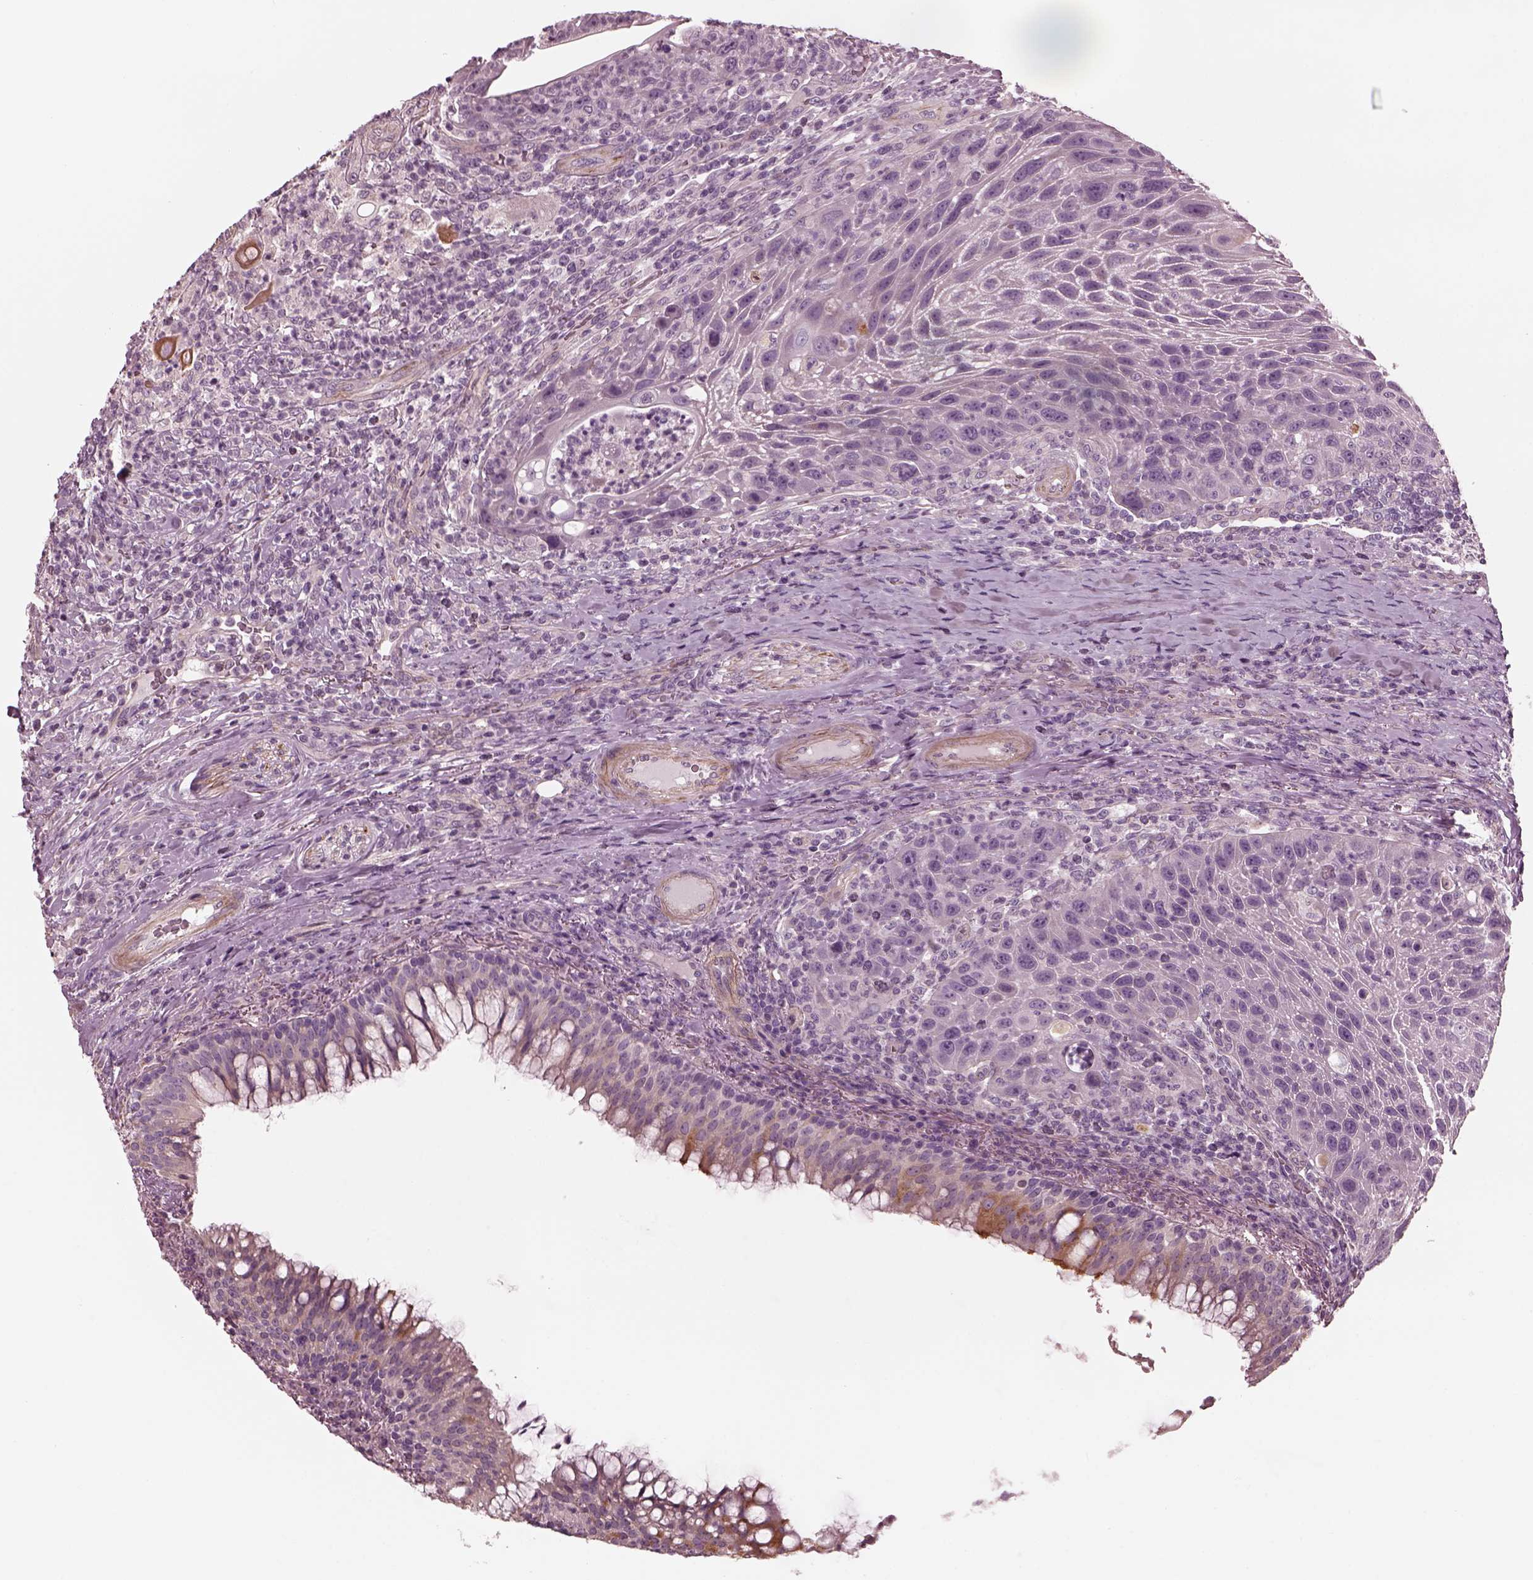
{"staining": {"intensity": "negative", "quantity": "none", "location": "none"}, "tissue": "head and neck cancer", "cell_type": "Tumor cells", "image_type": "cancer", "snomed": [{"axis": "morphology", "description": "Squamous cell carcinoma, NOS"}, {"axis": "topography", "description": "Head-Neck"}], "caption": "The immunohistochemistry (IHC) histopathology image has no significant positivity in tumor cells of head and neck cancer tissue.", "gene": "KIF6", "patient": {"sex": "male", "age": 69}}